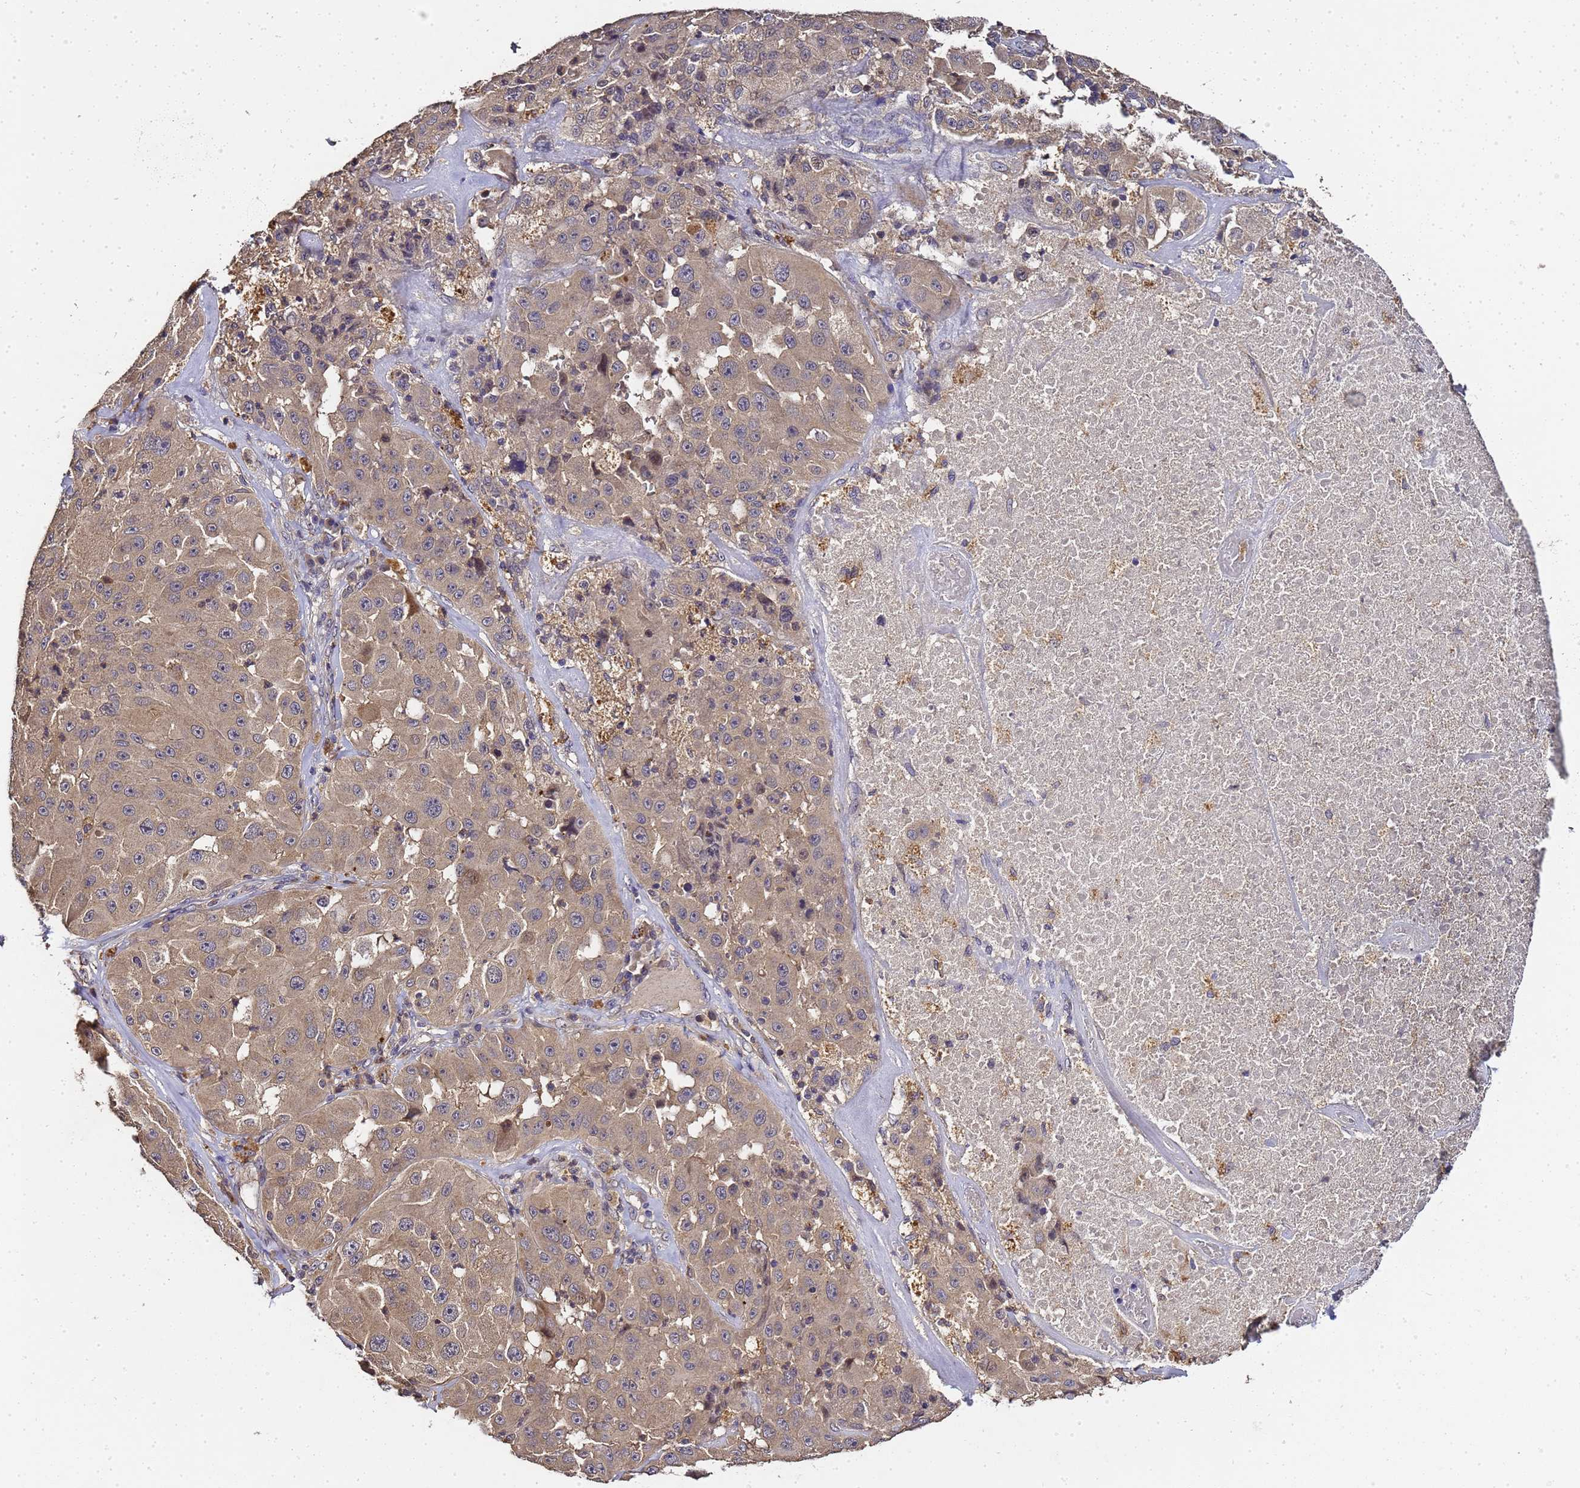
{"staining": {"intensity": "moderate", "quantity": ">75%", "location": "cytoplasmic/membranous,nuclear"}, "tissue": "melanoma", "cell_type": "Tumor cells", "image_type": "cancer", "snomed": [{"axis": "morphology", "description": "Malignant melanoma, Metastatic site"}, {"axis": "topography", "description": "Lymph node"}], "caption": "Immunohistochemistry (DAB (3,3'-diaminobenzidine)) staining of malignant melanoma (metastatic site) exhibits moderate cytoplasmic/membranous and nuclear protein staining in about >75% of tumor cells. The staining is performed using DAB brown chromogen to label protein expression. The nuclei are counter-stained blue using hematoxylin.", "gene": "LGI4", "patient": {"sex": "male", "age": 62}}